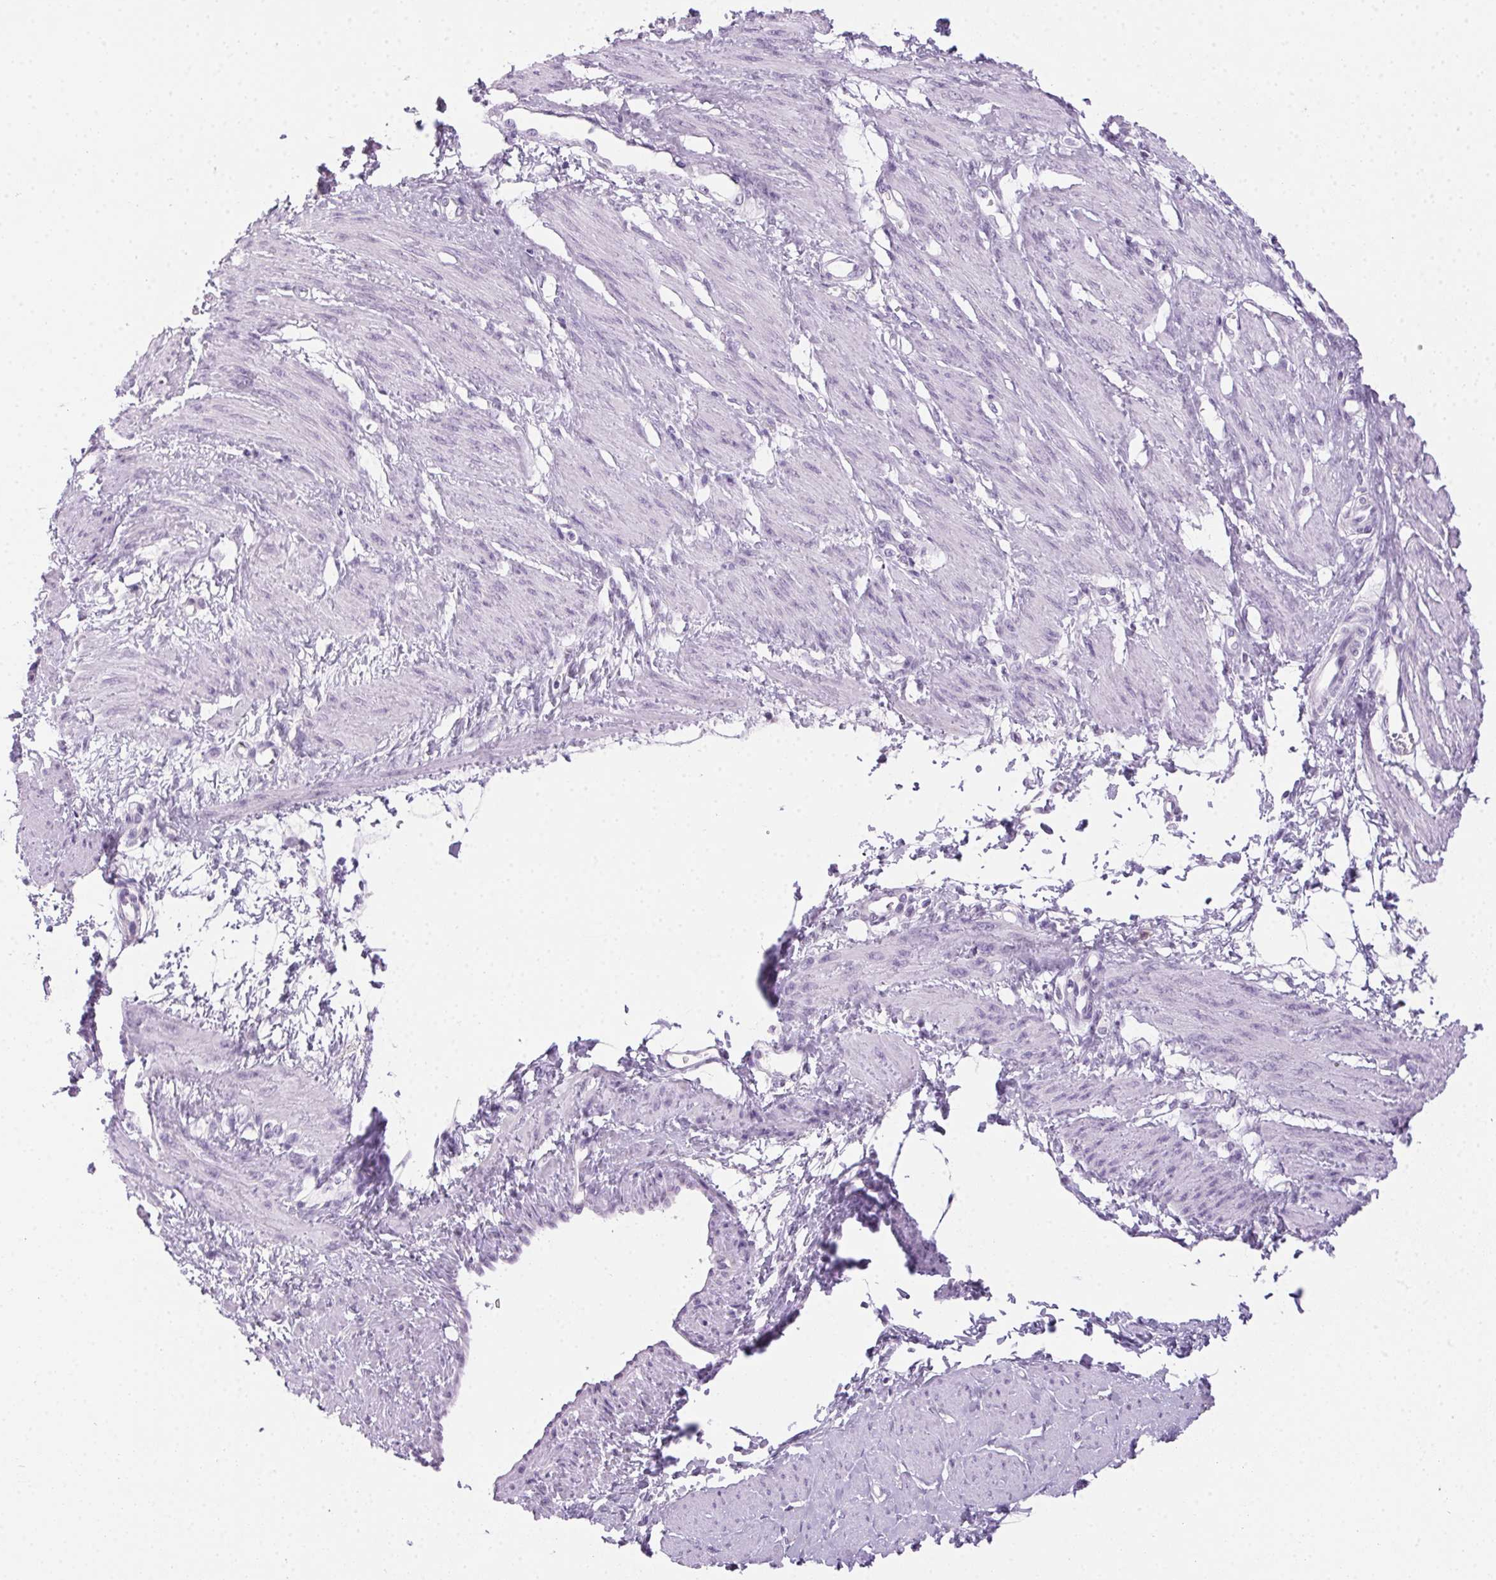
{"staining": {"intensity": "negative", "quantity": "none", "location": "none"}, "tissue": "smooth muscle", "cell_type": "Smooth muscle cells", "image_type": "normal", "snomed": [{"axis": "morphology", "description": "Normal tissue, NOS"}, {"axis": "topography", "description": "Smooth muscle"}, {"axis": "topography", "description": "Uterus"}], "caption": "There is no significant positivity in smooth muscle cells of smooth muscle. Brightfield microscopy of IHC stained with DAB (brown) and hematoxylin (blue), captured at high magnification.", "gene": "POPDC2", "patient": {"sex": "female", "age": 39}}